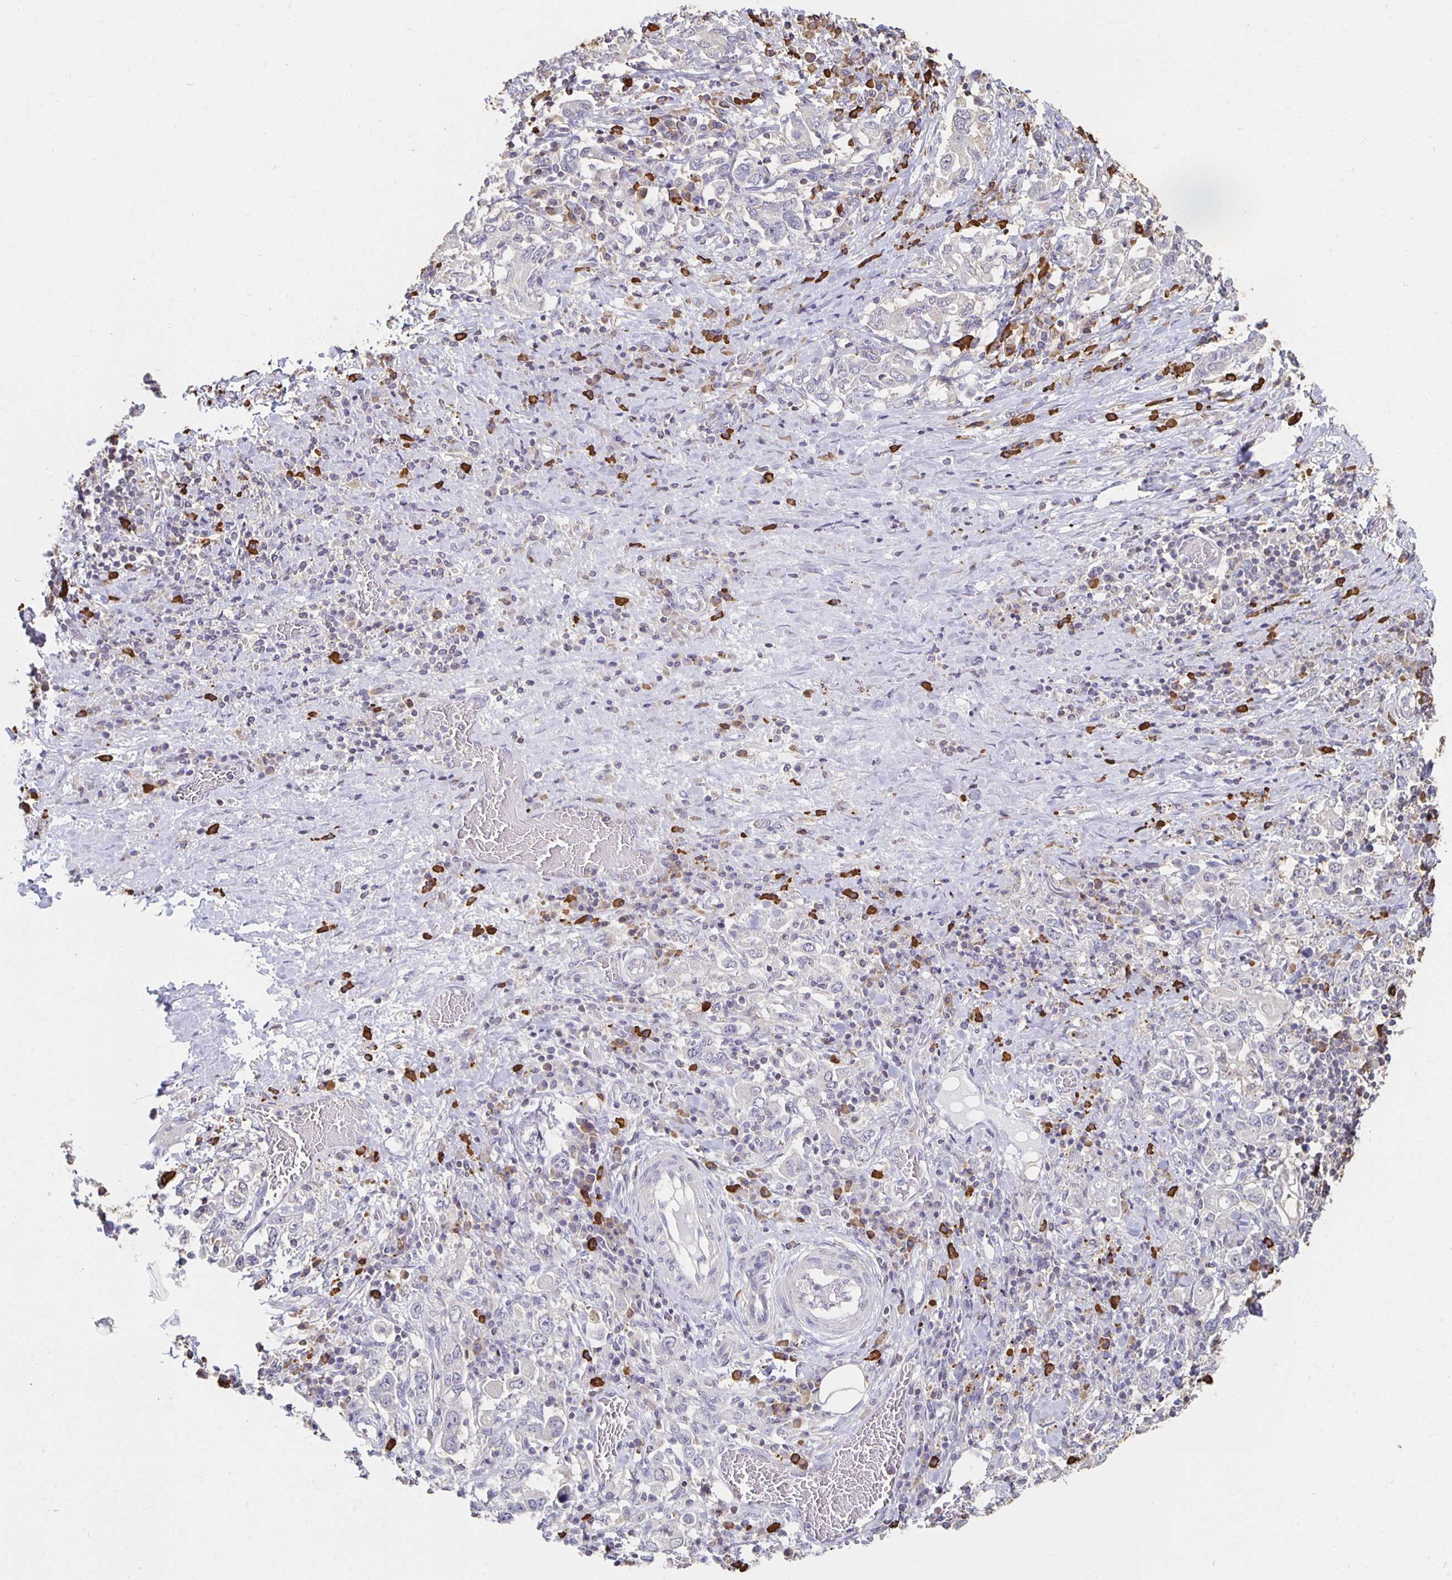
{"staining": {"intensity": "negative", "quantity": "none", "location": "none"}, "tissue": "stomach cancer", "cell_type": "Tumor cells", "image_type": "cancer", "snomed": [{"axis": "morphology", "description": "Adenocarcinoma, NOS"}, {"axis": "topography", "description": "Stomach, upper"}, {"axis": "topography", "description": "Stomach"}], "caption": "A micrograph of stomach cancer stained for a protein demonstrates no brown staining in tumor cells. The staining was performed using DAB to visualize the protein expression in brown, while the nuclei were stained in blue with hematoxylin (Magnification: 20x).", "gene": "ZNF692", "patient": {"sex": "male", "age": 62}}